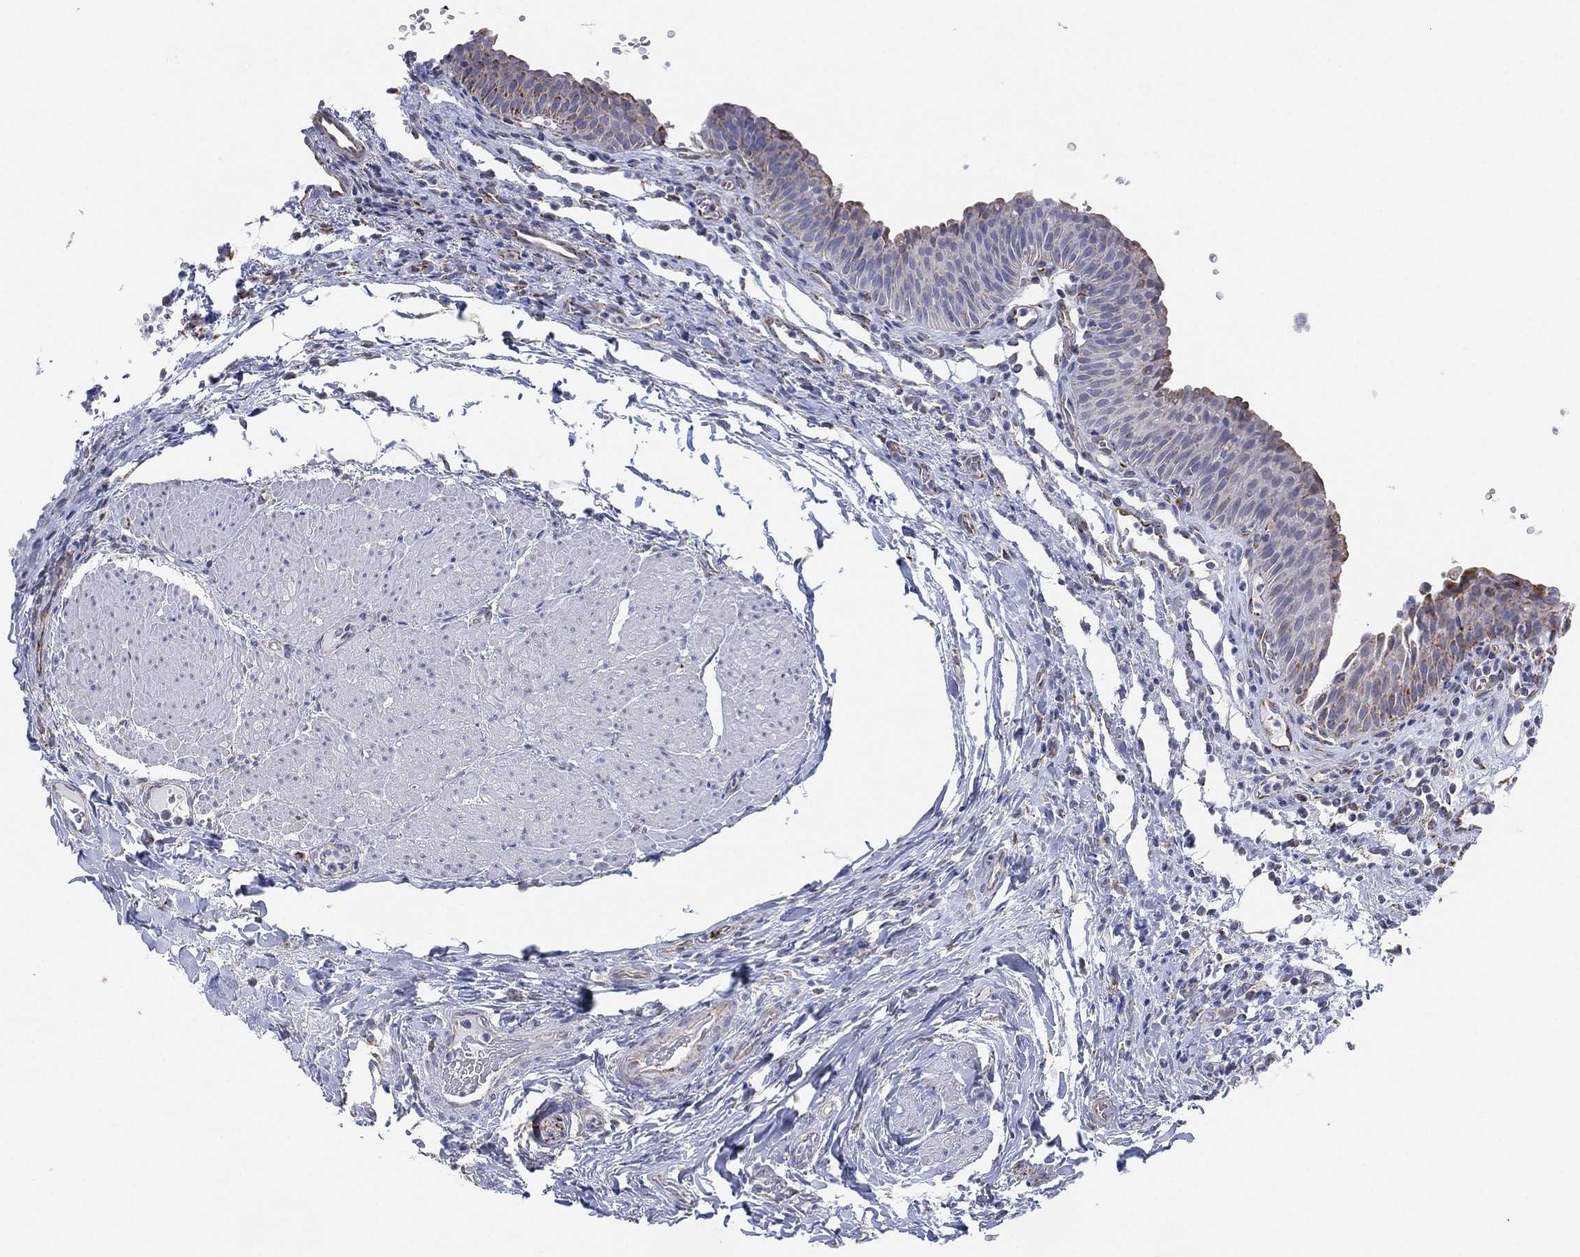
{"staining": {"intensity": "weak", "quantity": "<25%", "location": "cytoplasmic/membranous"}, "tissue": "urinary bladder", "cell_type": "Urothelial cells", "image_type": "normal", "snomed": [{"axis": "morphology", "description": "Normal tissue, NOS"}, {"axis": "topography", "description": "Urinary bladder"}], "caption": "Immunohistochemistry image of unremarkable urinary bladder: urinary bladder stained with DAB demonstrates no significant protein positivity in urothelial cells. Brightfield microscopy of immunohistochemistry (IHC) stained with DAB (brown) and hematoxylin (blue), captured at high magnification.", "gene": "INA", "patient": {"sex": "male", "age": 66}}